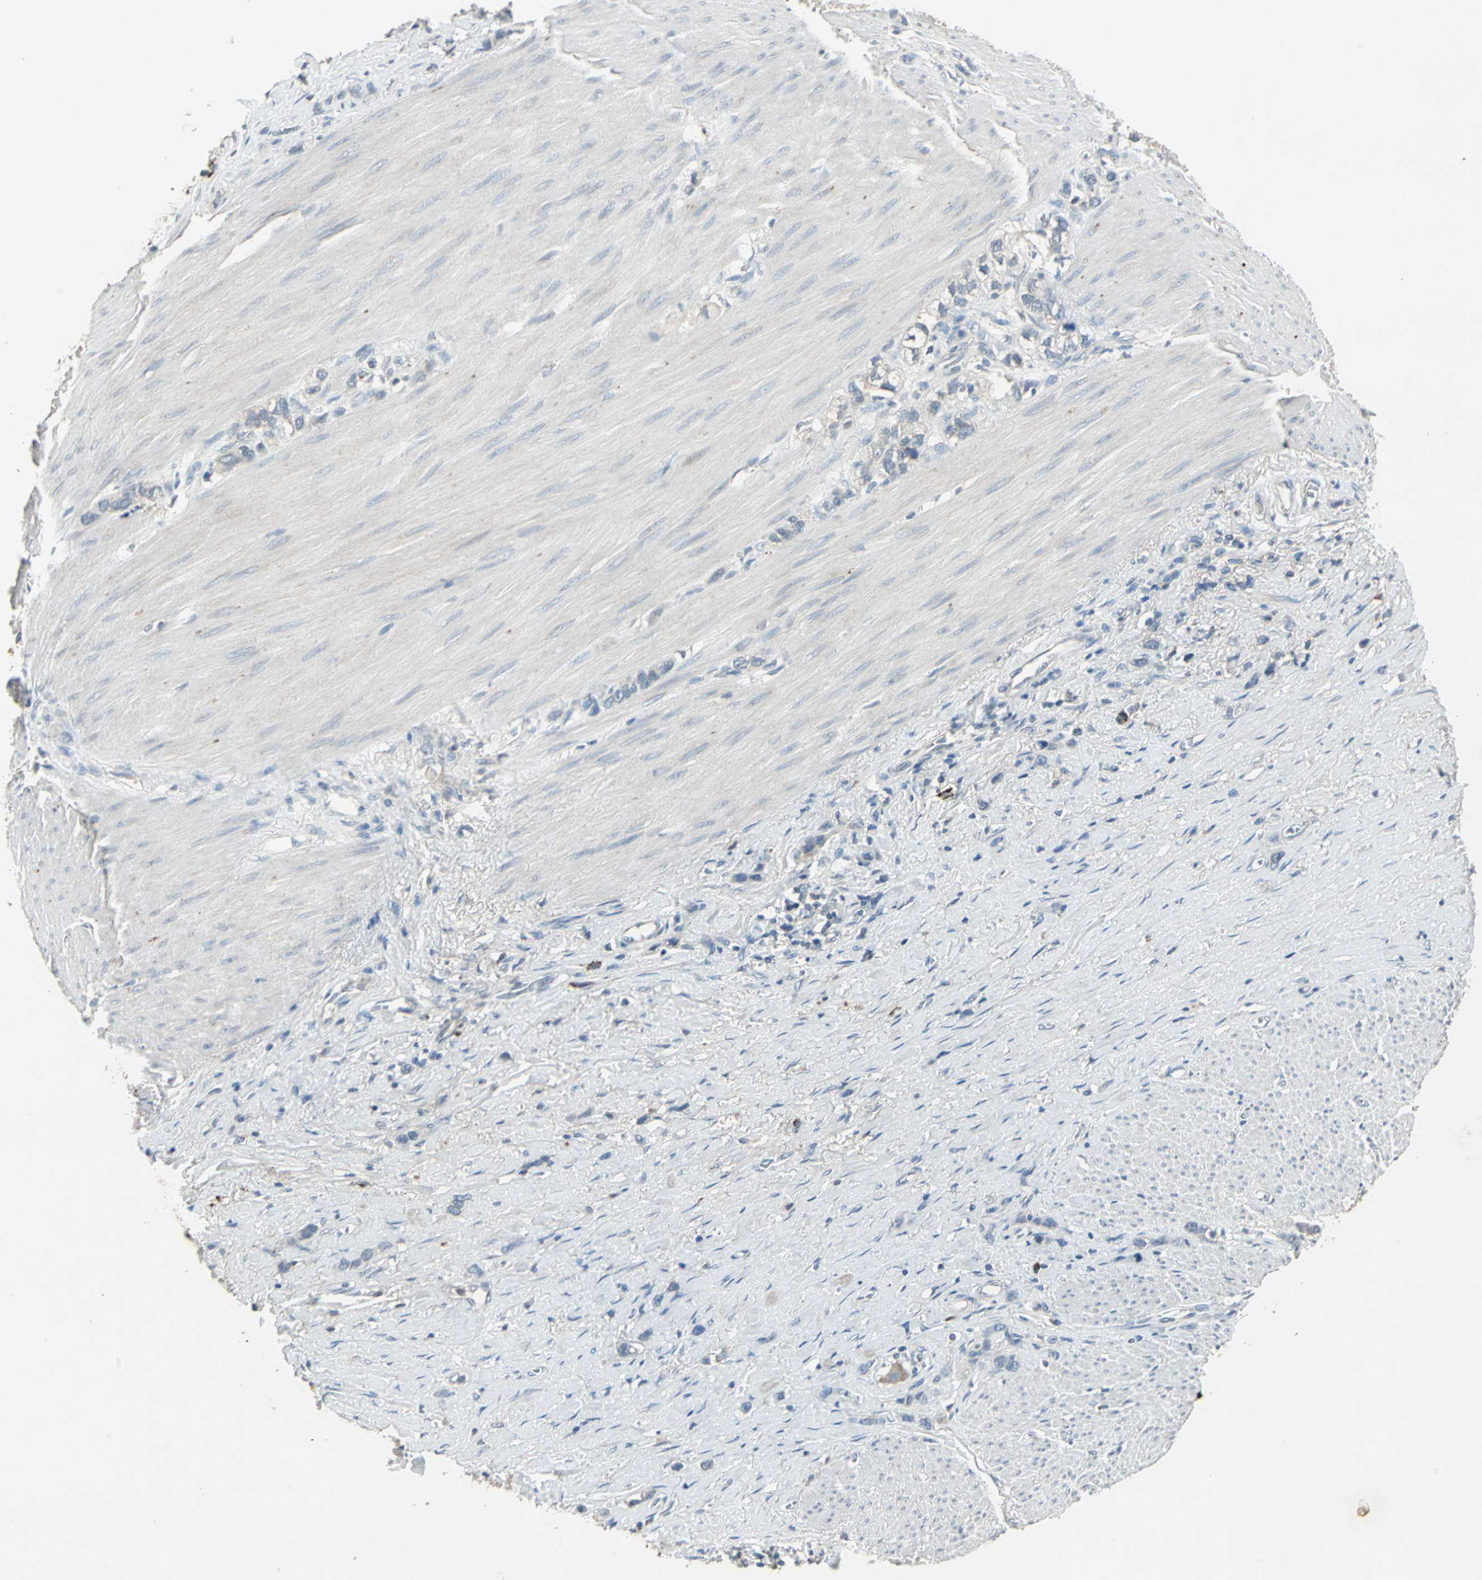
{"staining": {"intensity": "negative", "quantity": "none", "location": "none"}, "tissue": "stomach cancer", "cell_type": "Tumor cells", "image_type": "cancer", "snomed": [{"axis": "morphology", "description": "Normal tissue, NOS"}, {"axis": "morphology", "description": "Adenocarcinoma, NOS"}, {"axis": "morphology", "description": "Adenocarcinoma, High grade"}, {"axis": "topography", "description": "Stomach, upper"}, {"axis": "topography", "description": "Stomach"}], "caption": "The IHC histopathology image has no significant expression in tumor cells of adenocarcinoma (stomach) tissue.", "gene": "SLC2A13", "patient": {"sex": "female", "age": 65}}